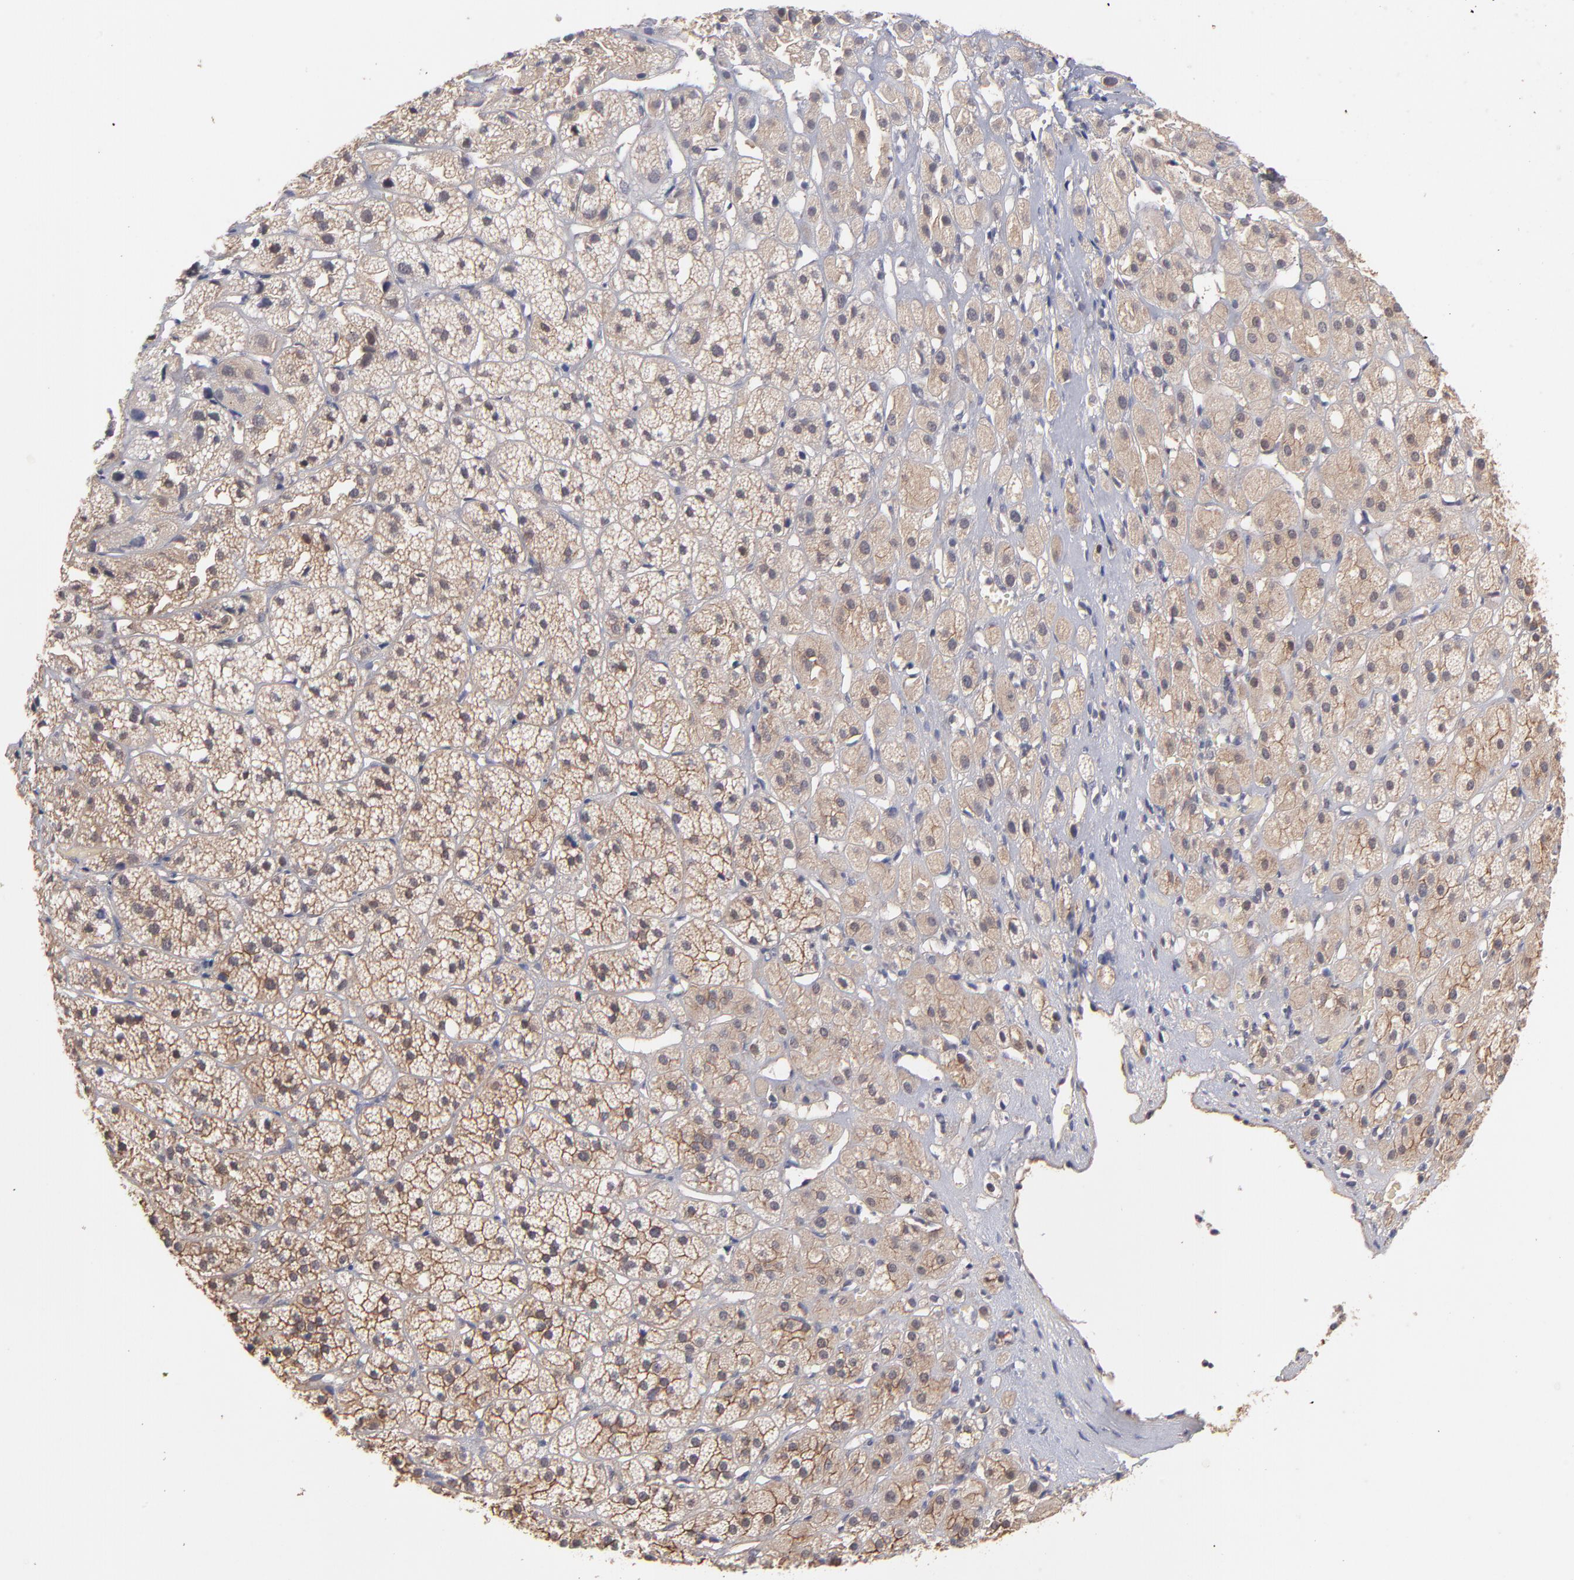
{"staining": {"intensity": "strong", "quantity": ">75%", "location": "cytoplasmic/membranous,nuclear"}, "tissue": "adrenal gland", "cell_type": "Glandular cells", "image_type": "normal", "snomed": [{"axis": "morphology", "description": "Normal tissue, NOS"}, {"axis": "topography", "description": "Adrenal gland"}], "caption": "An immunohistochemistry (IHC) micrograph of normal tissue is shown. Protein staining in brown labels strong cytoplasmic/membranous,nuclear positivity in adrenal gland within glandular cells.", "gene": "STAP2", "patient": {"sex": "female", "age": 71}}